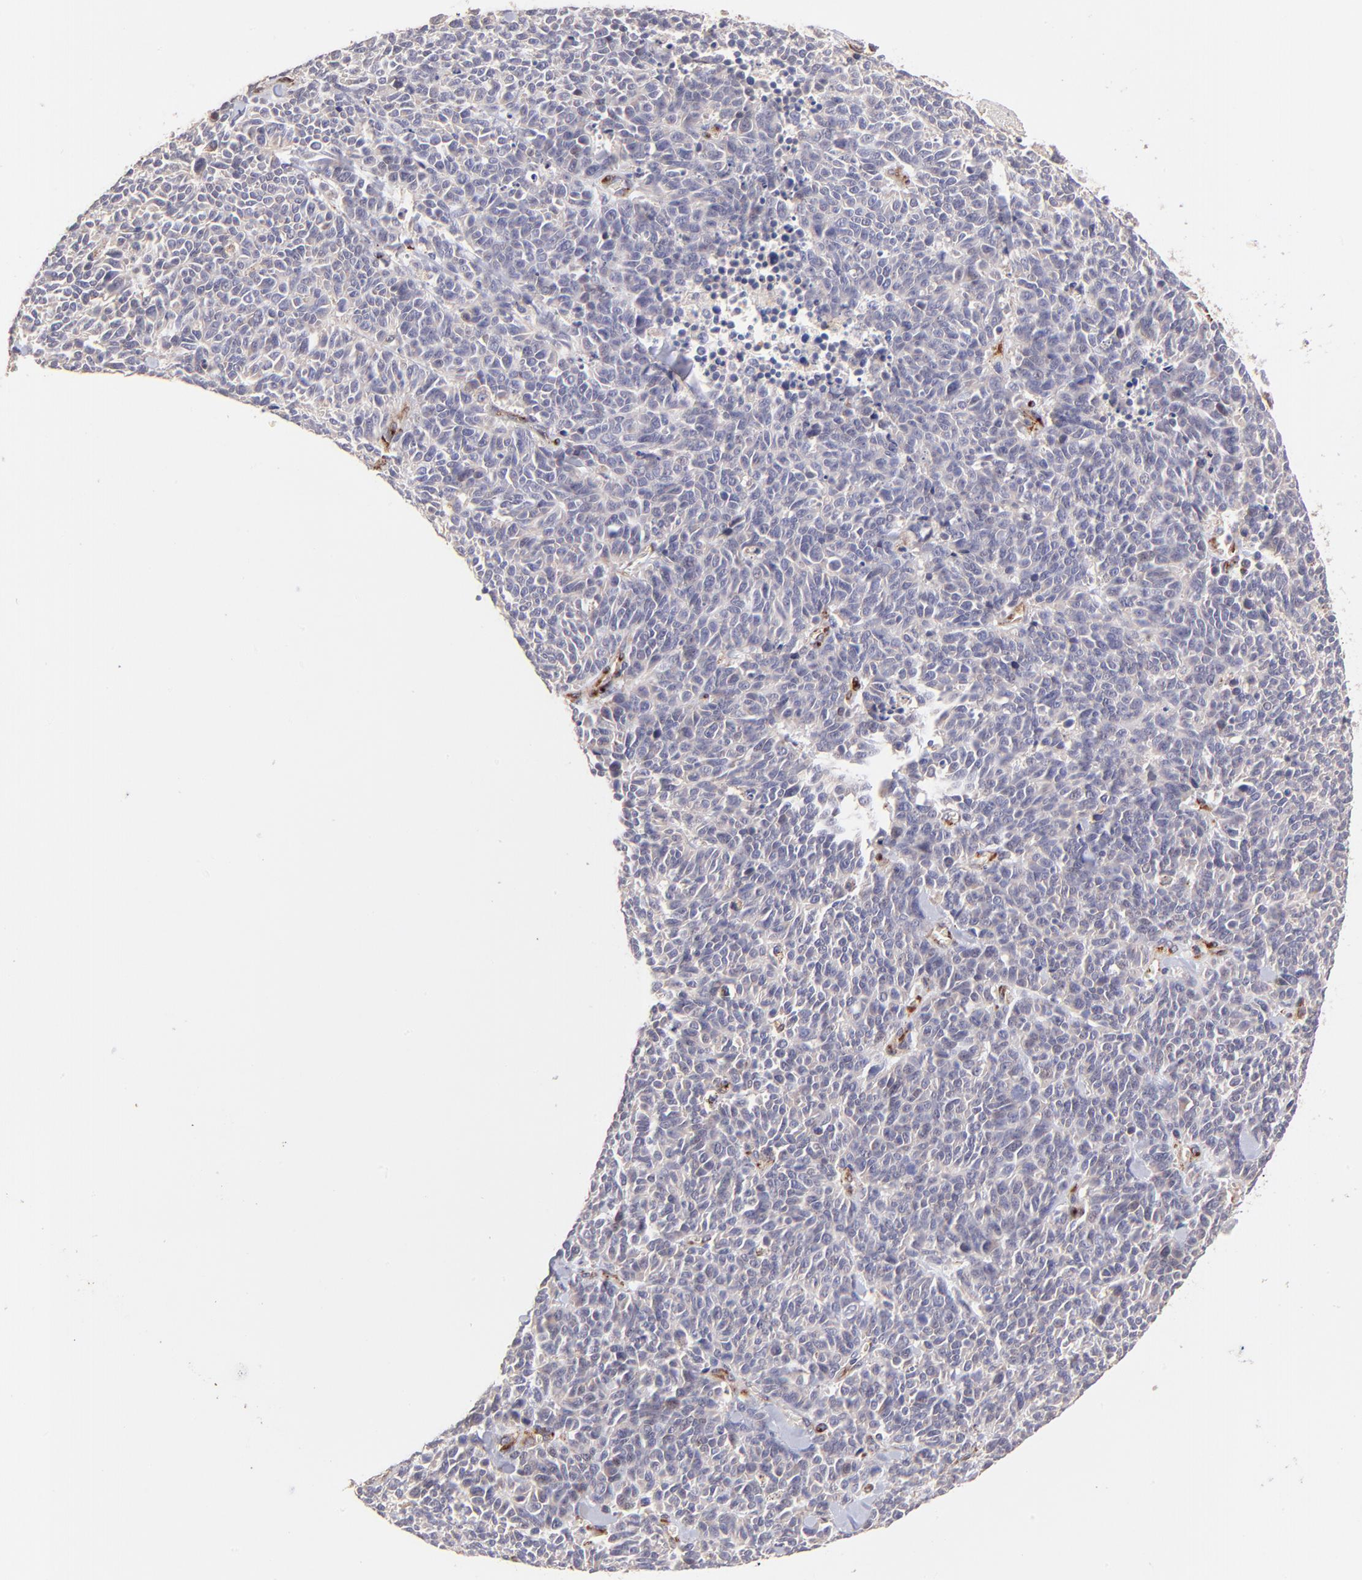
{"staining": {"intensity": "negative", "quantity": "none", "location": "none"}, "tissue": "lung cancer", "cell_type": "Tumor cells", "image_type": "cancer", "snomed": [{"axis": "morphology", "description": "Neoplasm, malignant, NOS"}, {"axis": "topography", "description": "Lung"}], "caption": "A photomicrograph of human malignant neoplasm (lung) is negative for staining in tumor cells.", "gene": "SPARC", "patient": {"sex": "female", "age": 58}}